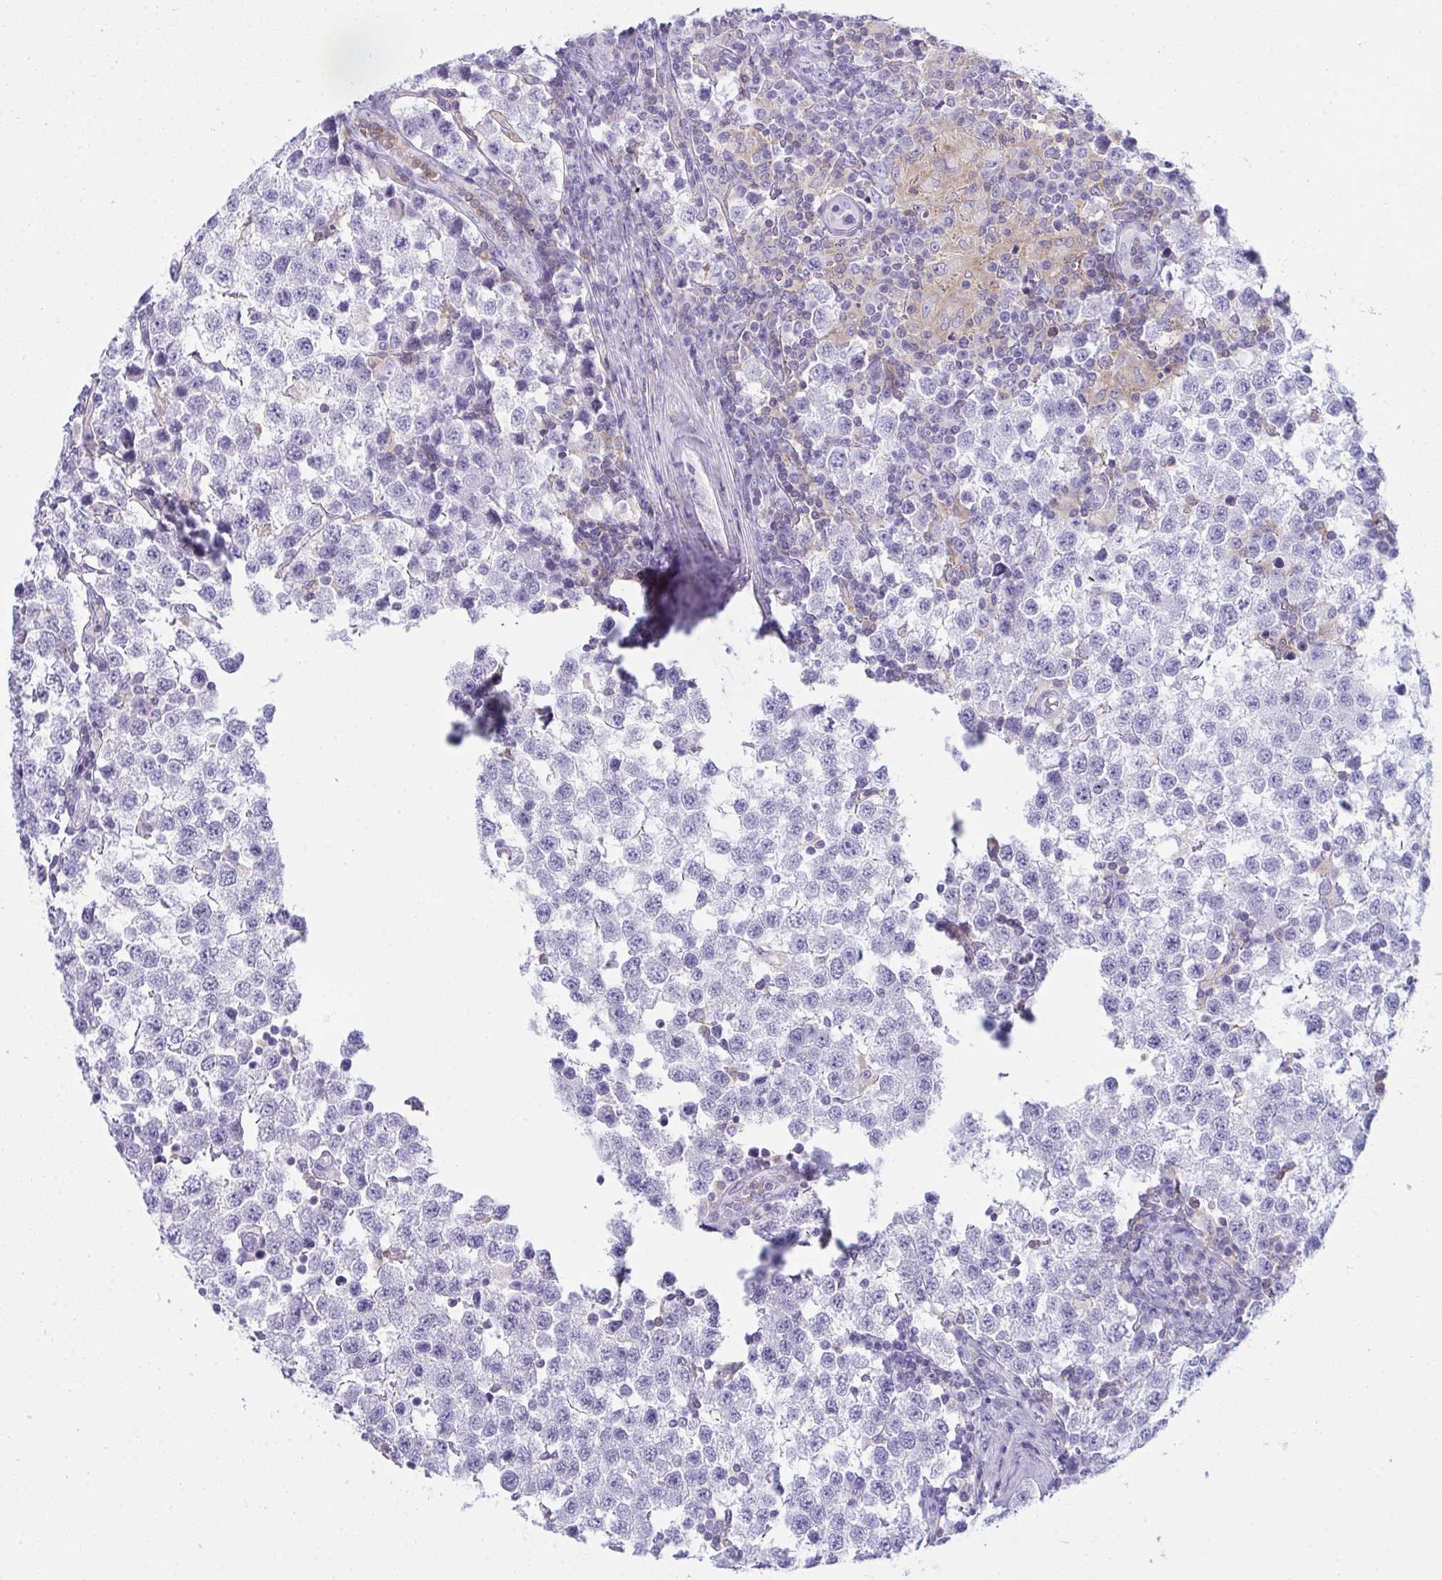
{"staining": {"intensity": "negative", "quantity": "none", "location": "none"}, "tissue": "testis cancer", "cell_type": "Tumor cells", "image_type": "cancer", "snomed": [{"axis": "morphology", "description": "Seminoma, NOS"}, {"axis": "topography", "description": "Testis"}], "caption": "Immunohistochemistry histopathology image of seminoma (testis) stained for a protein (brown), which displays no staining in tumor cells.", "gene": "MYO1F", "patient": {"sex": "male", "age": 34}}